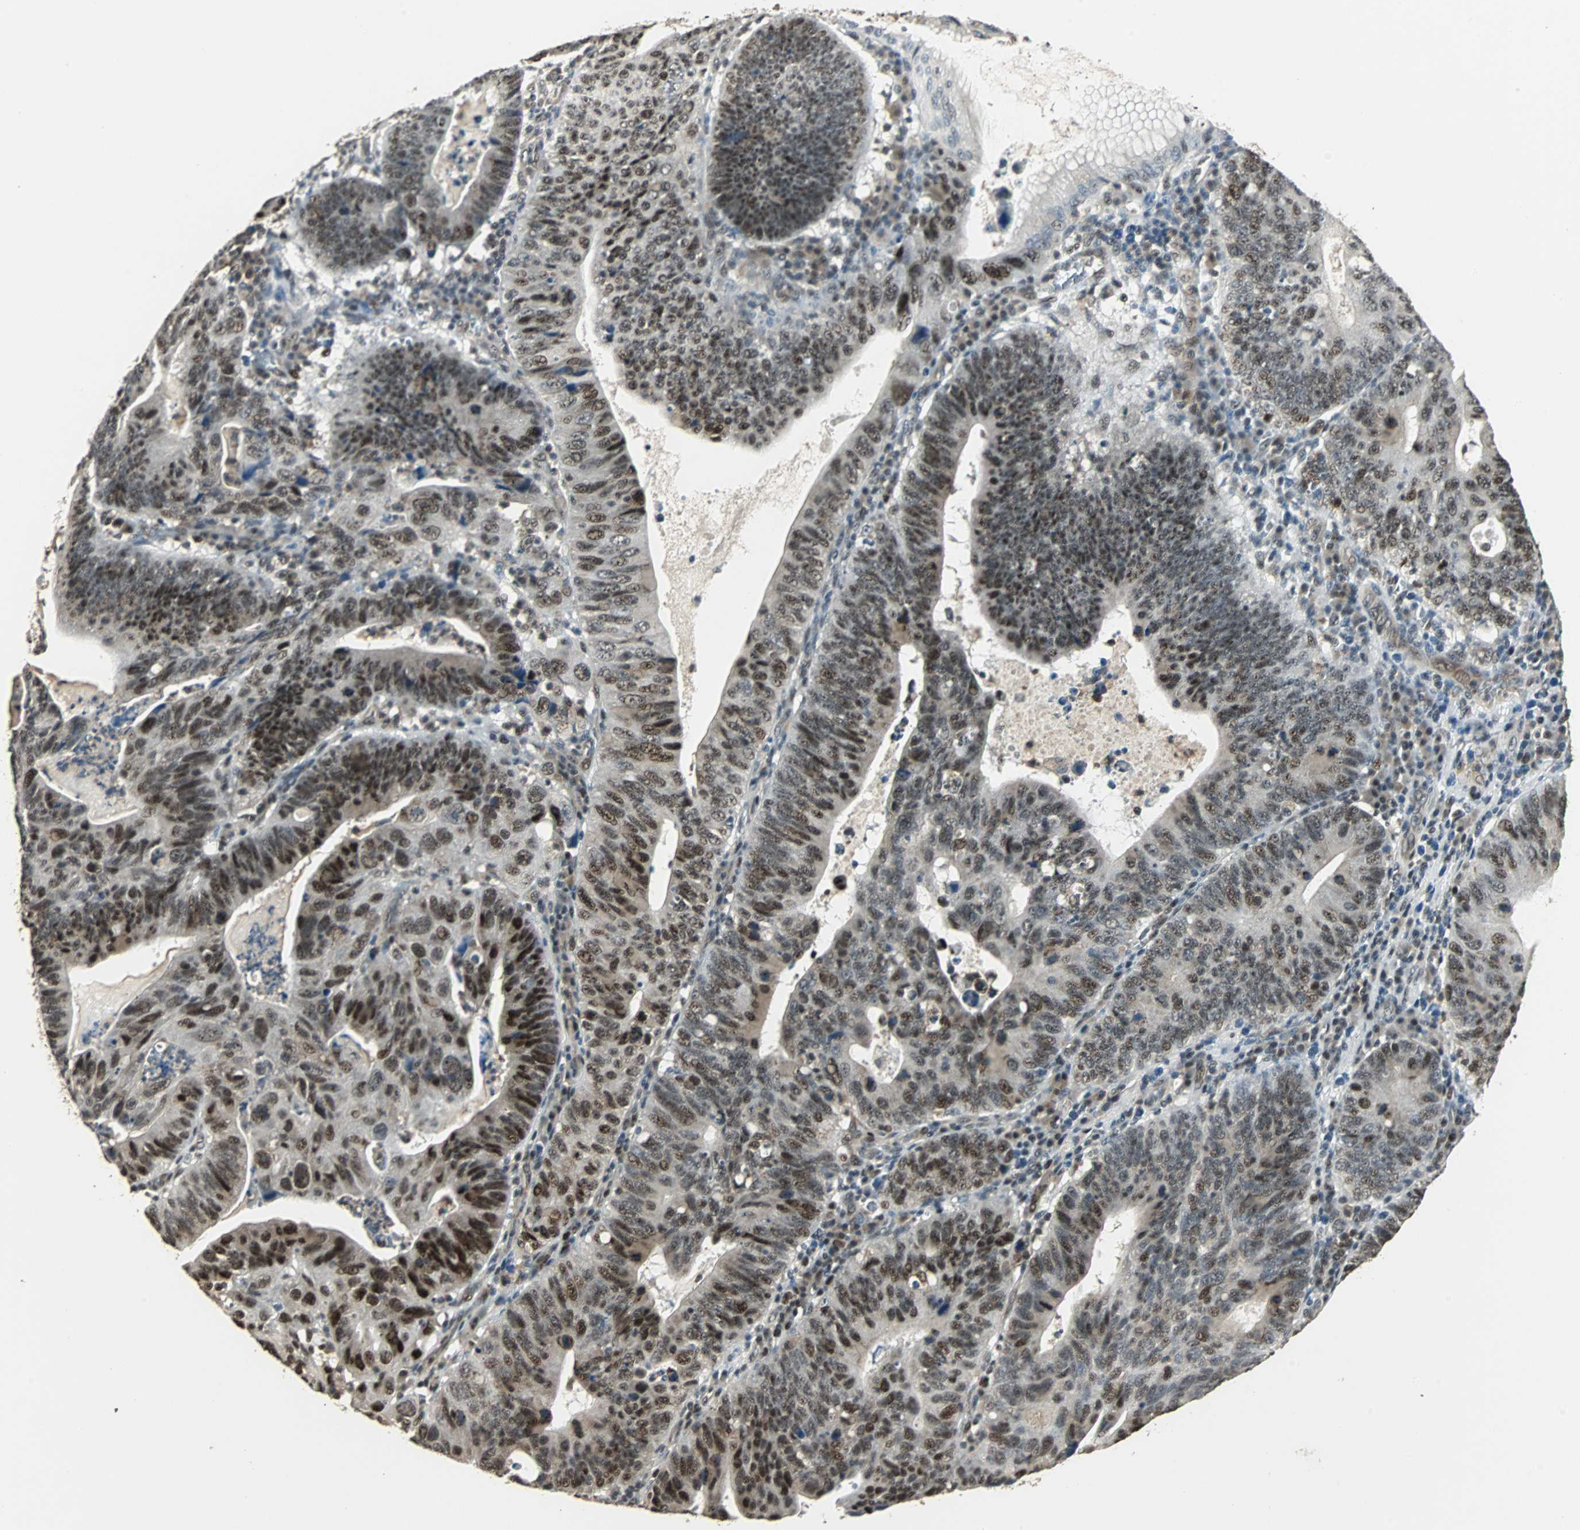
{"staining": {"intensity": "strong", "quantity": ">75%", "location": "nuclear"}, "tissue": "stomach cancer", "cell_type": "Tumor cells", "image_type": "cancer", "snomed": [{"axis": "morphology", "description": "Adenocarcinoma, NOS"}, {"axis": "topography", "description": "Stomach"}], "caption": "IHC histopathology image of neoplastic tissue: human stomach cancer (adenocarcinoma) stained using immunohistochemistry (IHC) exhibits high levels of strong protein expression localized specifically in the nuclear of tumor cells, appearing as a nuclear brown color.", "gene": "MED4", "patient": {"sex": "male", "age": 59}}